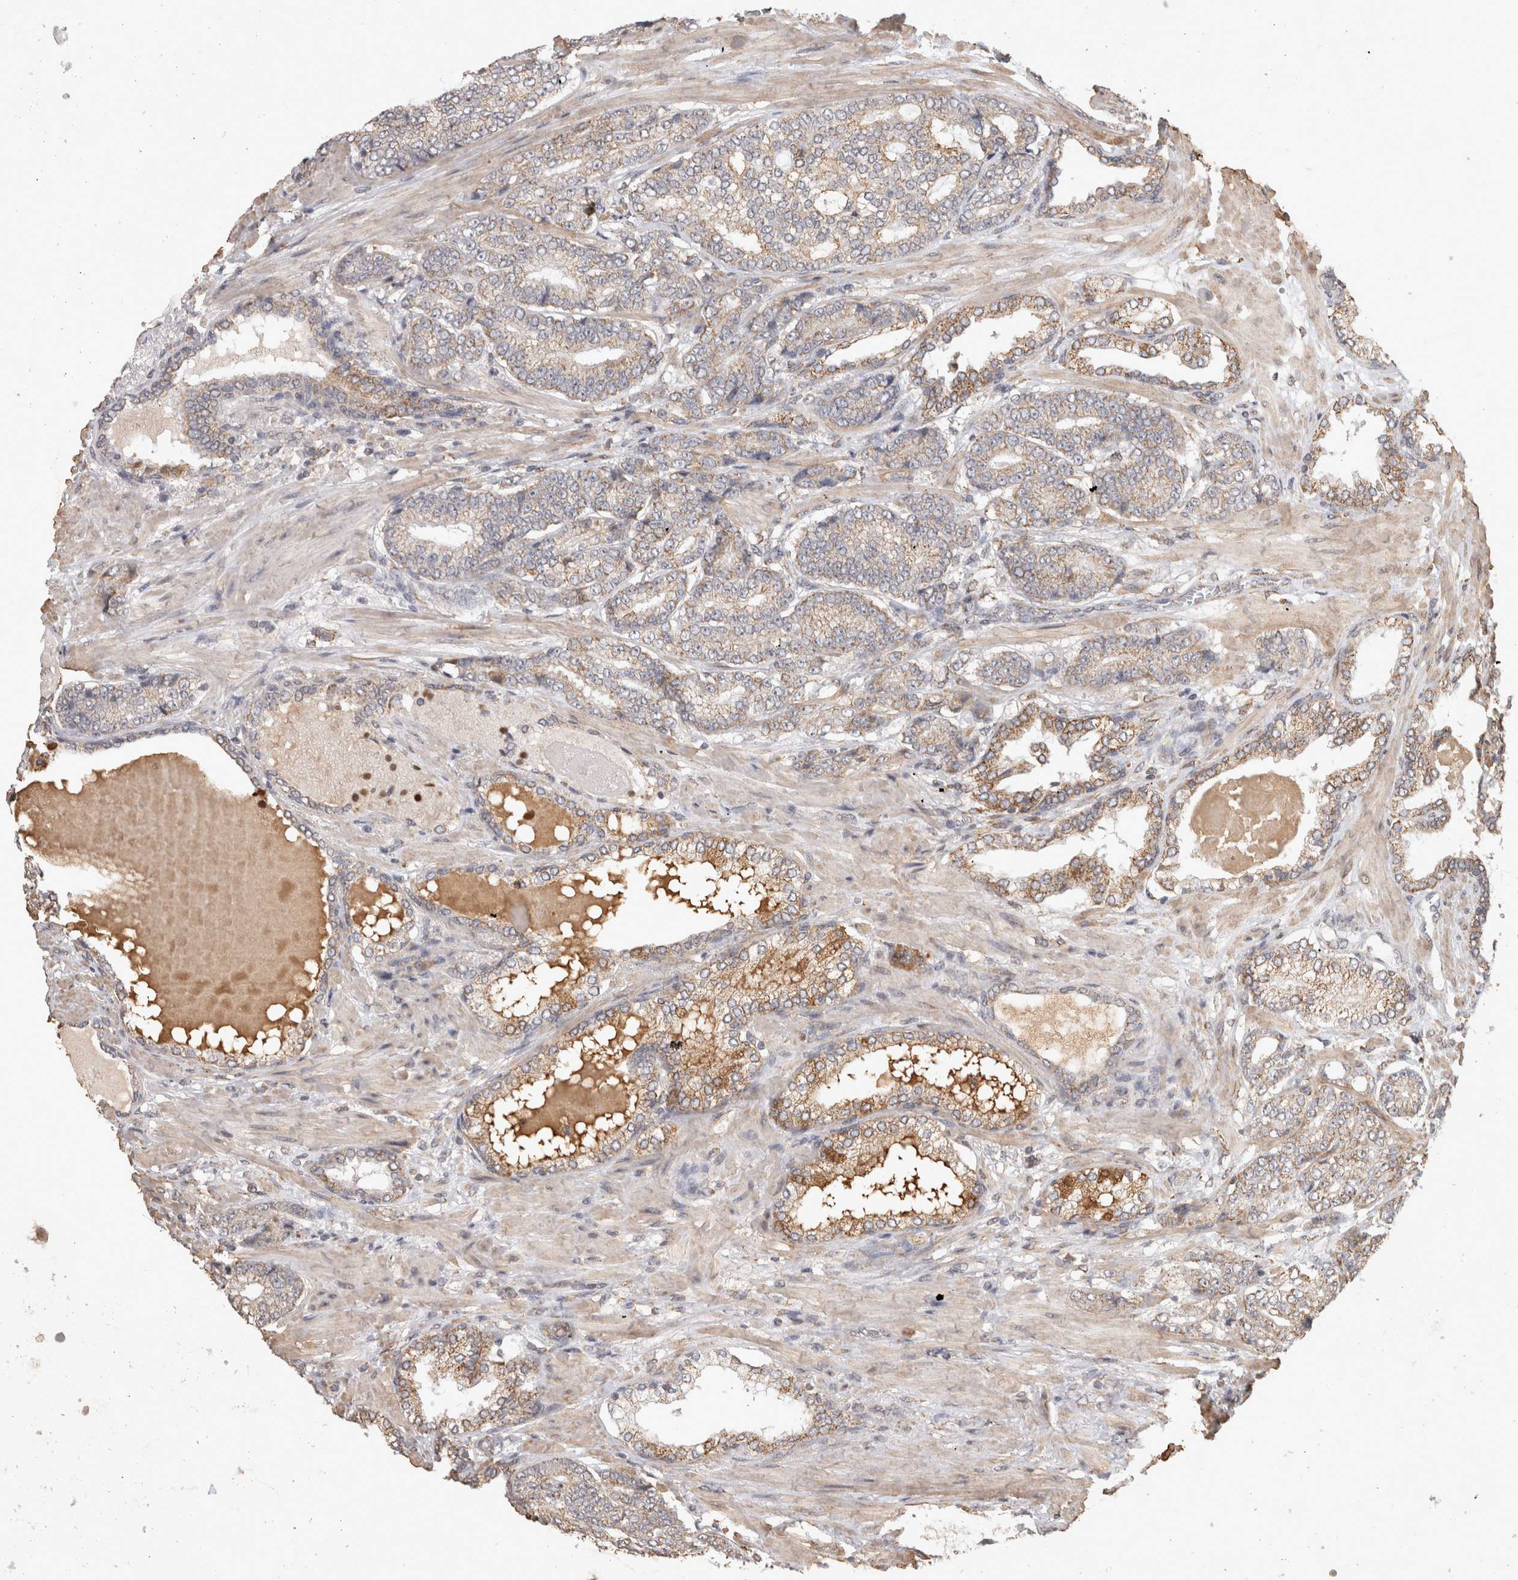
{"staining": {"intensity": "moderate", "quantity": "<25%", "location": "cytoplasmic/membranous"}, "tissue": "prostate cancer", "cell_type": "Tumor cells", "image_type": "cancer", "snomed": [{"axis": "morphology", "description": "Adenocarcinoma, High grade"}, {"axis": "topography", "description": "Prostate"}], "caption": "Moderate cytoplasmic/membranous protein expression is identified in approximately <25% of tumor cells in prostate cancer.", "gene": "BNIP3L", "patient": {"sex": "male", "age": 61}}